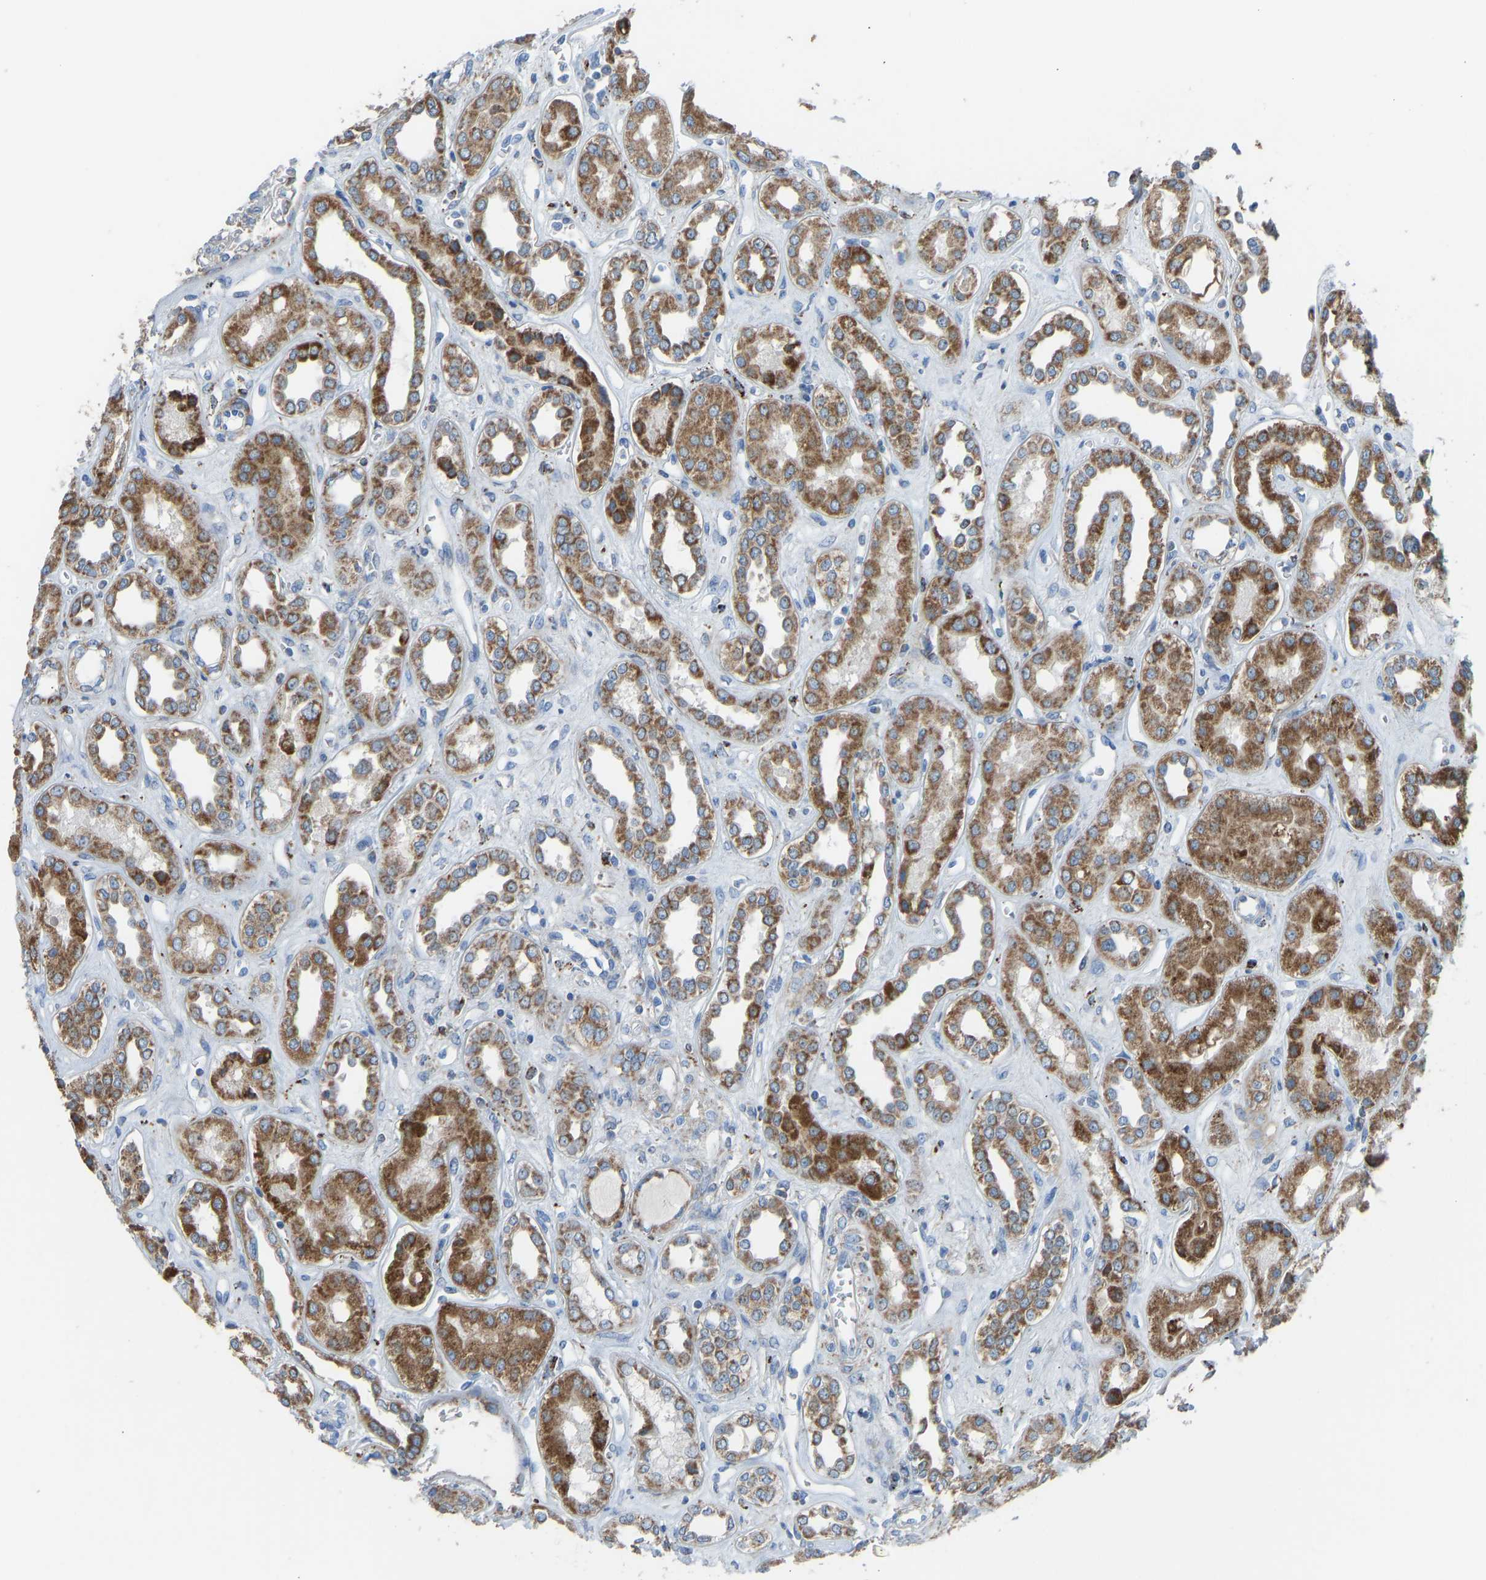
{"staining": {"intensity": "negative", "quantity": "none", "location": "none"}, "tissue": "kidney", "cell_type": "Cells in glomeruli", "image_type": "normal", "snomed": [{"axis": "morphology", "description": "Normal tissue, NOS"}, {"axis": "topography", "description": "Kidney"}], "caption": "High magnification brightfield microscopy of unremarkable kidney stained with DAB (3,3'-diaminobenzidine) (brown) and counterstained with hematoxylin (blue): cells in glomeruli show no significant staining. (Stains: DAB immunohistochemistry (IHC) with hematoxylin counter stain, Microscopy: brightfield microscopy at high magnification).", "gene": "SMIM20", "patient": {"sex": "male", "age": 59}}